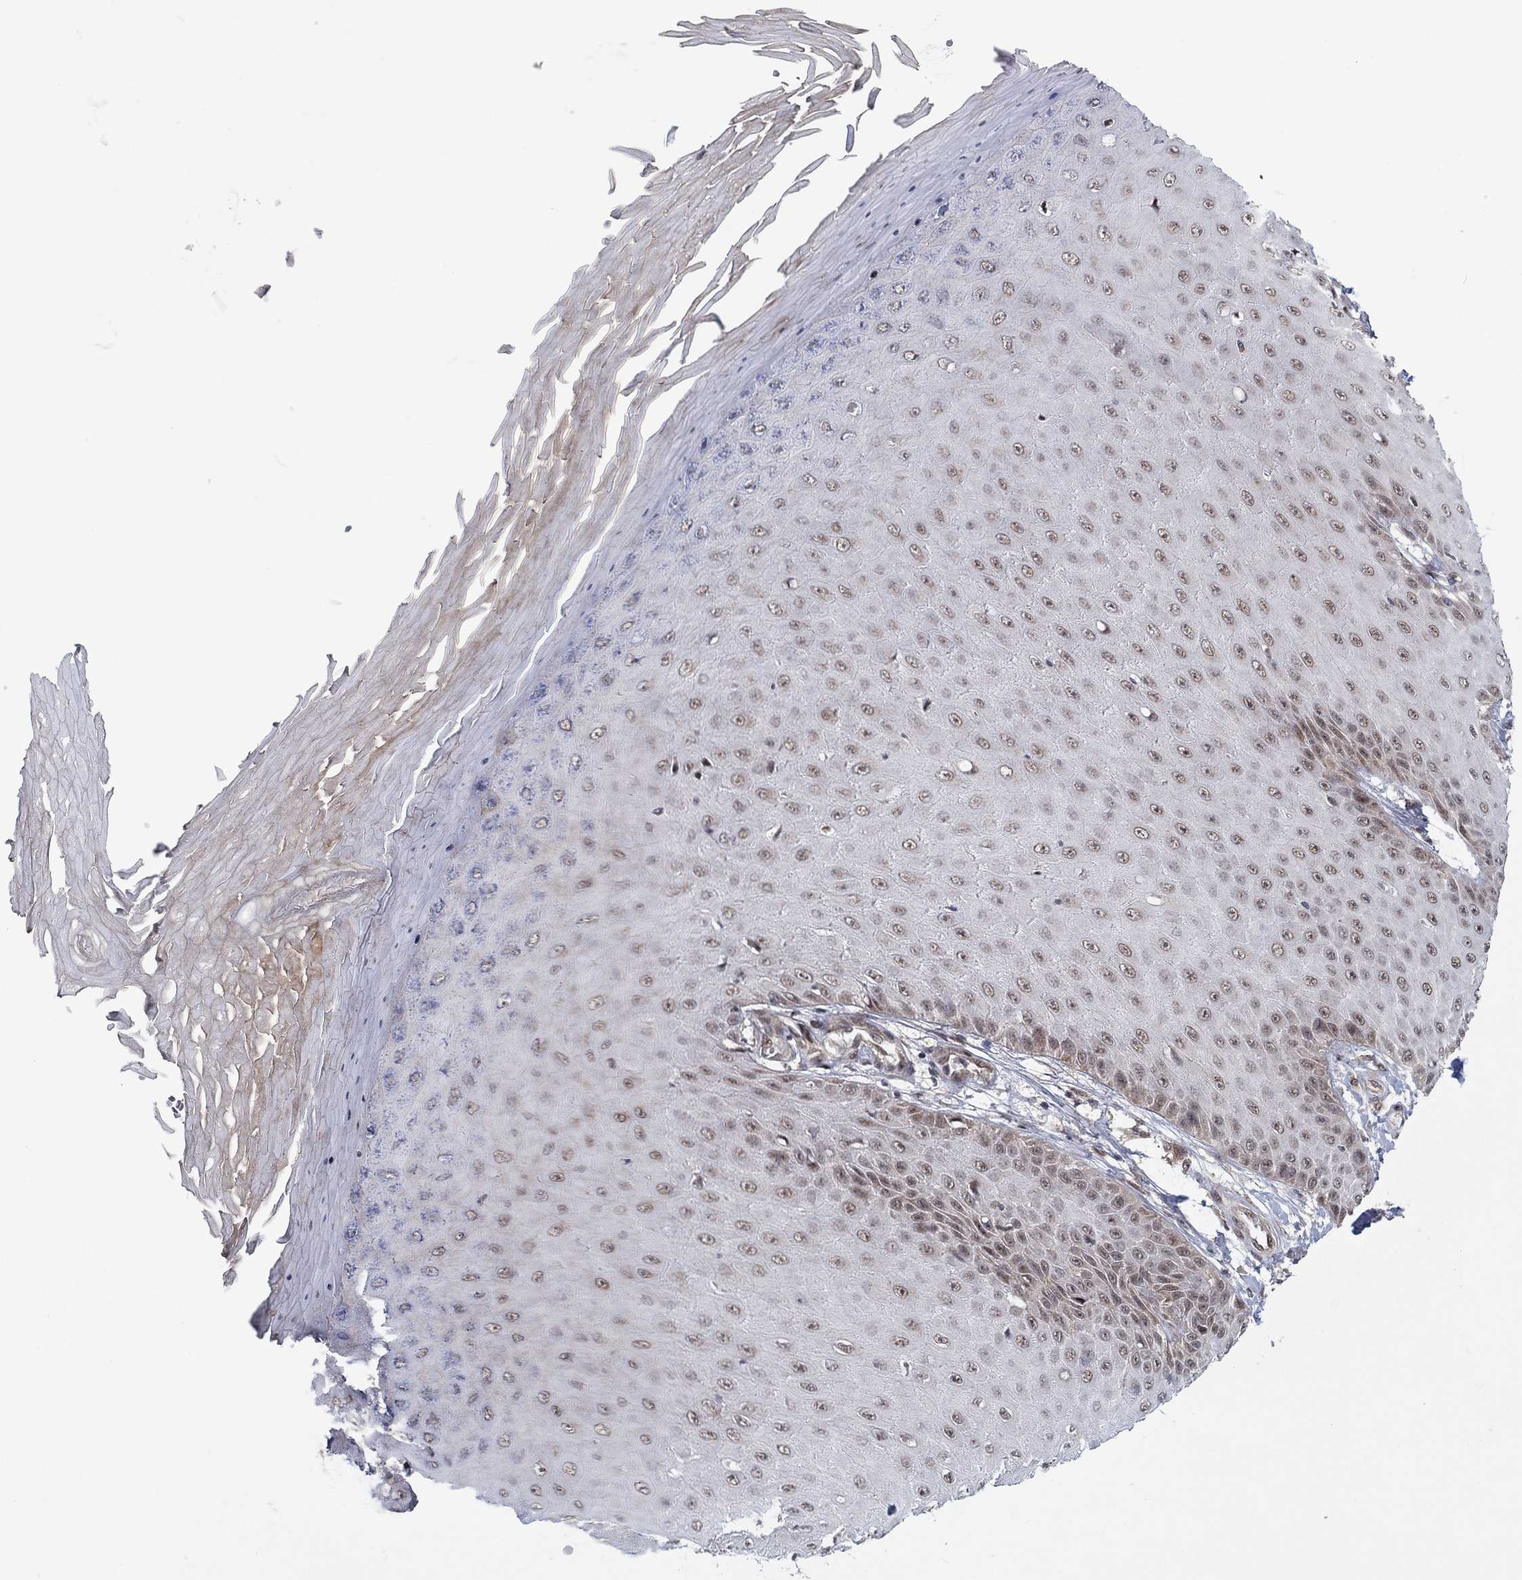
{"staining": {"intensity": "weak", "quantity": "25%-75%", "location": "nuclear"}, "tissue": "skin cancer", "cell_type": "Tumor cells", "image_type": "cancer", "snomed": [{"axis": "morphology", "description": "Inflammation, NOS"}, {"axis": "morphology", "description": "Squamous cell carcinoma, NOS"}, {"axis": "topography", "description": "Skin"}], "caption": "This is a histology image of immunohistochemistry (IHC) staining of squamous cell carcinoma (skin), which shows weak expression in the nuclear of tumor cells.", "gene": "ZNF395", "patient": {"sex": "male", "age": 70}}